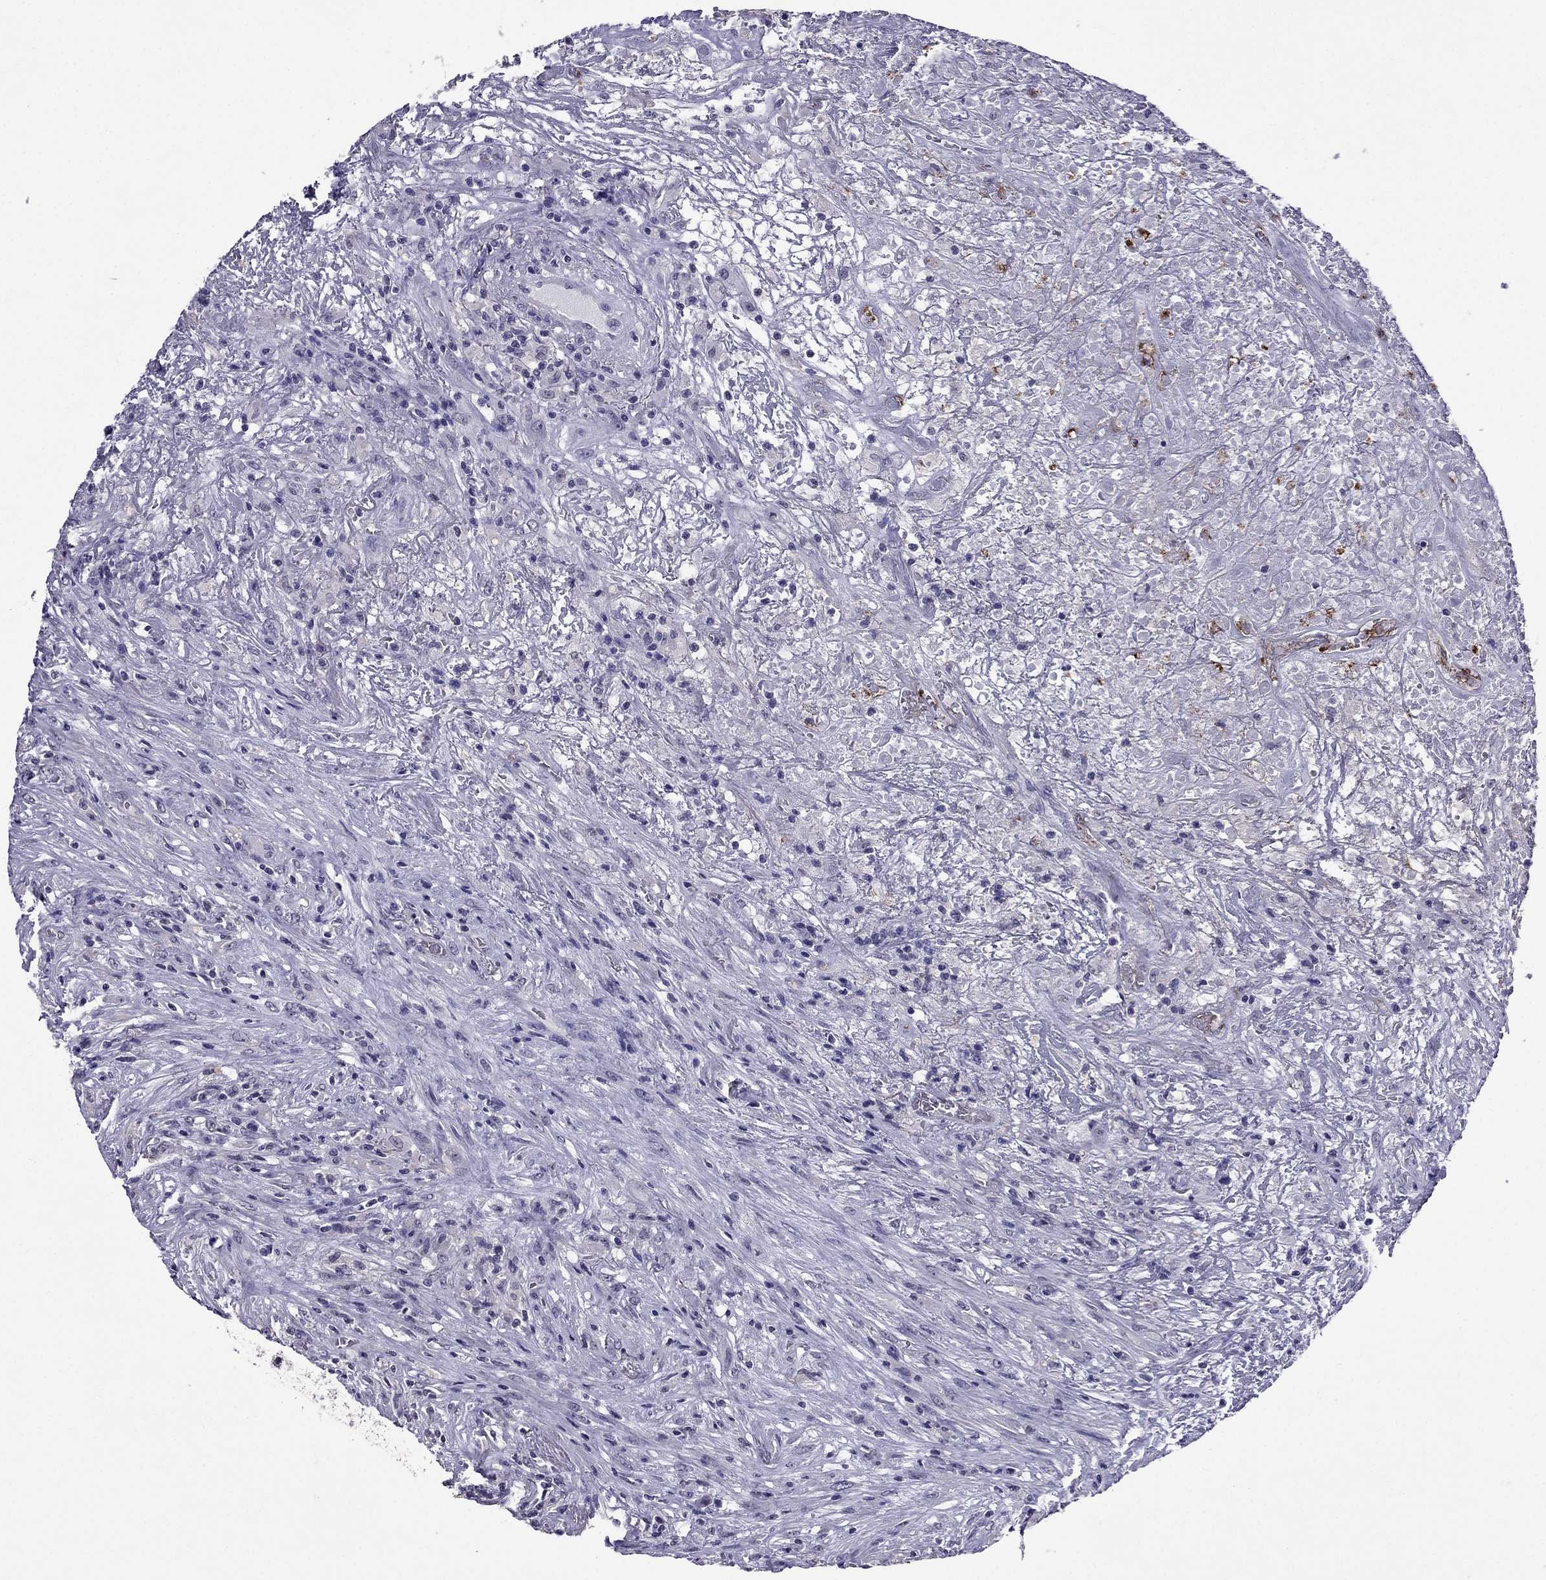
{"staining": {"intensity": "negative", "quantity": "none", "location": "none"}, "tissue": "lymphoma", "cell_type": "Tumor cells", "image_type": "cancer", "snomed": [{"axis": "morphology", "description": "Malignant lymphoma, non-Hodgkin's type, High grade"}, {"axis": "topography", "description": "Lung"}], "caption": "Photomicrograph shows no significant protein staining in tumor cells of malignant lymphoma, non-Hodgkin's type (high-grade).", "gene": "OLFM4", "patient": {"sex": "male", "age": 79}}